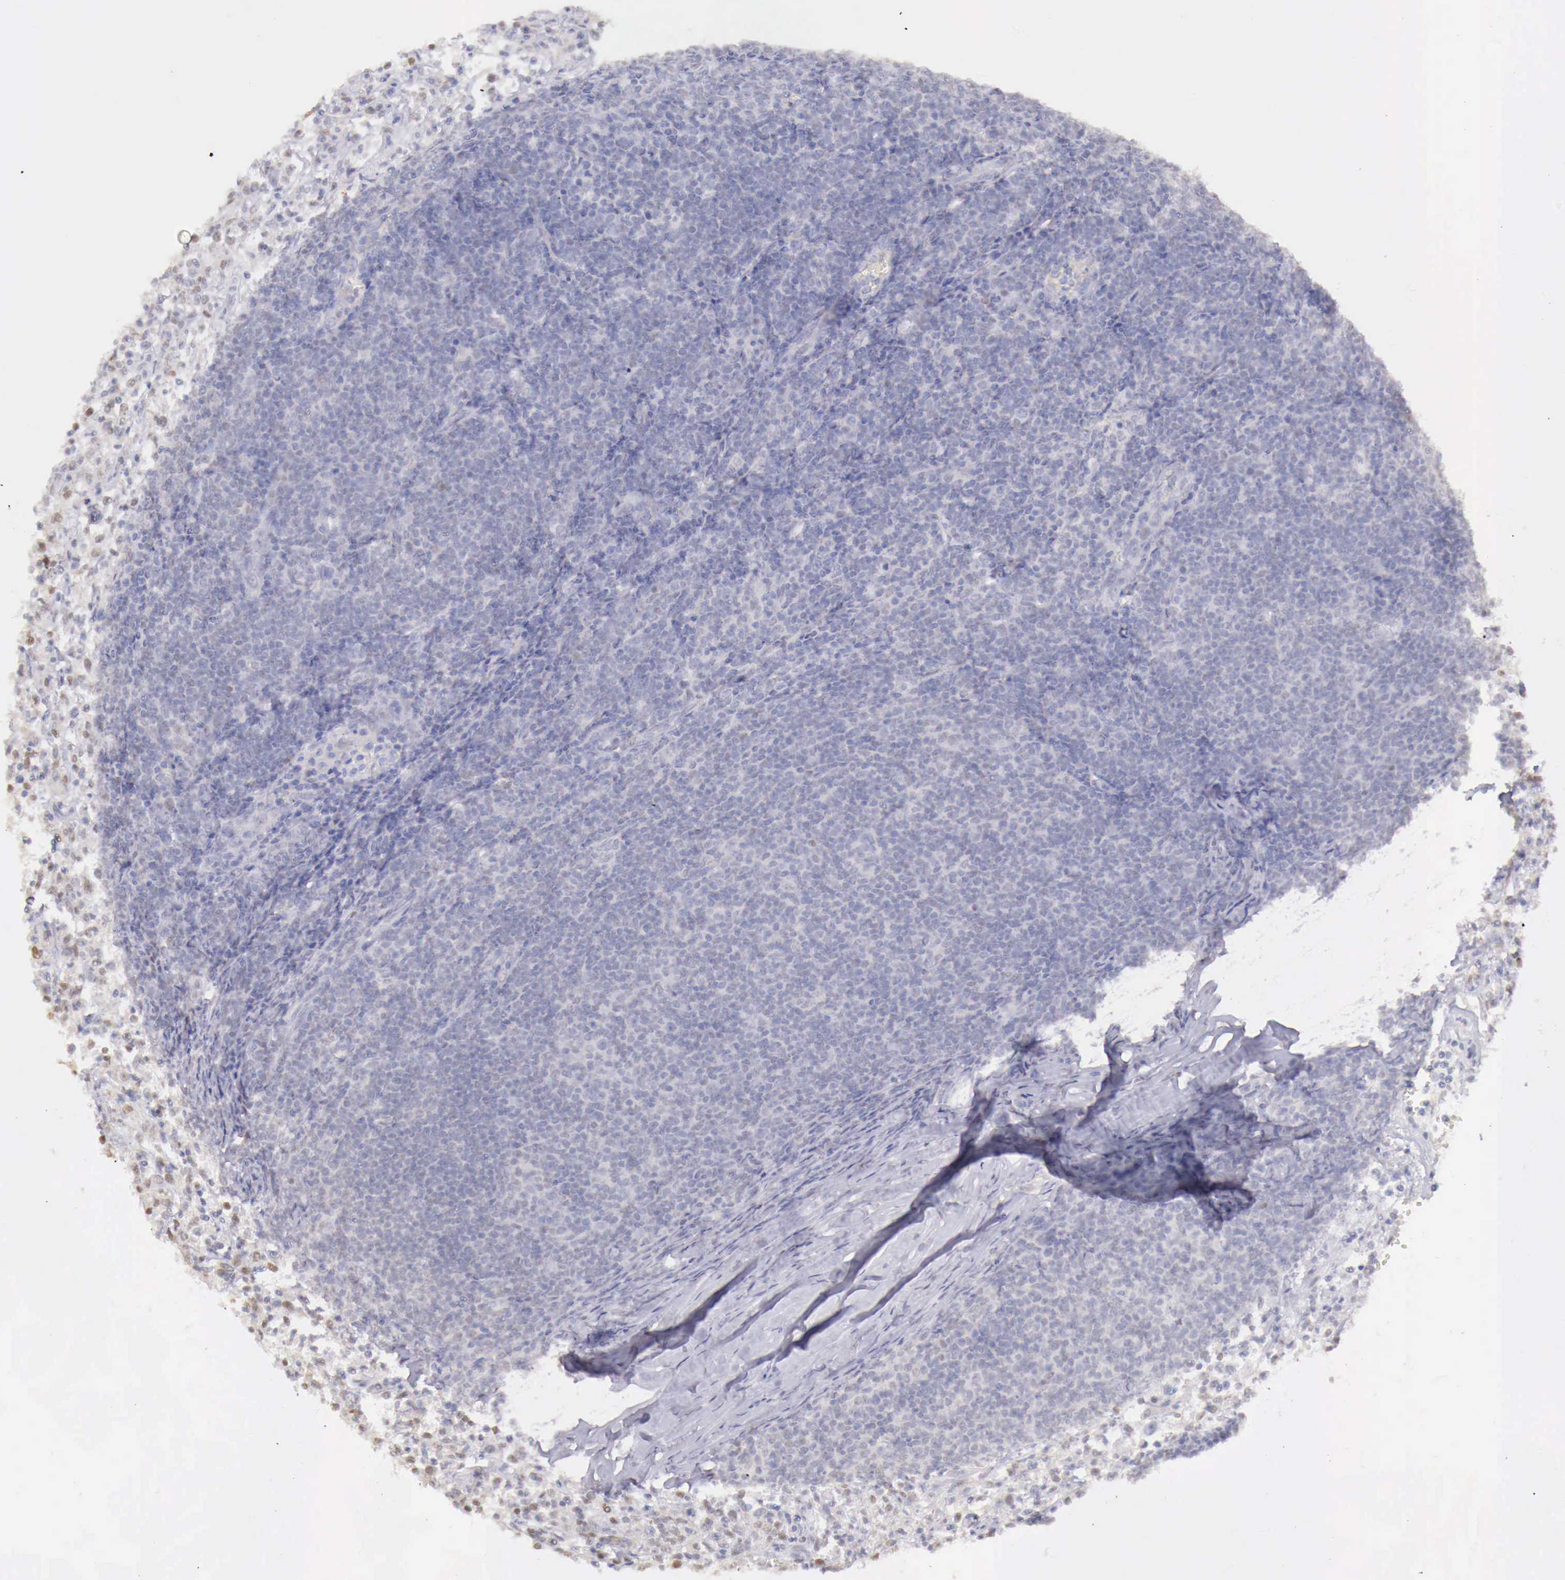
{"staining": {"intensity": "negative", "quantity": "none", "location": "none"}, "tissue": "lymphoma", "cell_type": "Tumor cells", "image_type": "cancer", "snomed": [{"axis": "morphology", "description": "Malignant lymphoma, non-Hodgkin's type, Low grade"}, {"axis": "topography", "description": "Lymph node"}], "caption": "Immunohistochemistry of malignant lymphoma, non-Hodgkin's type (low-grade) demonstrates no staining in tumor cells. (Stains: DAB (3,3'-diaminobenzidine) immunohistochemistry with hematoxylin counter stain, Microscopy: brightfield microscopy at high magnification).", "gene": "UBA1", "patient": {"sex": "male", "age": 74}}